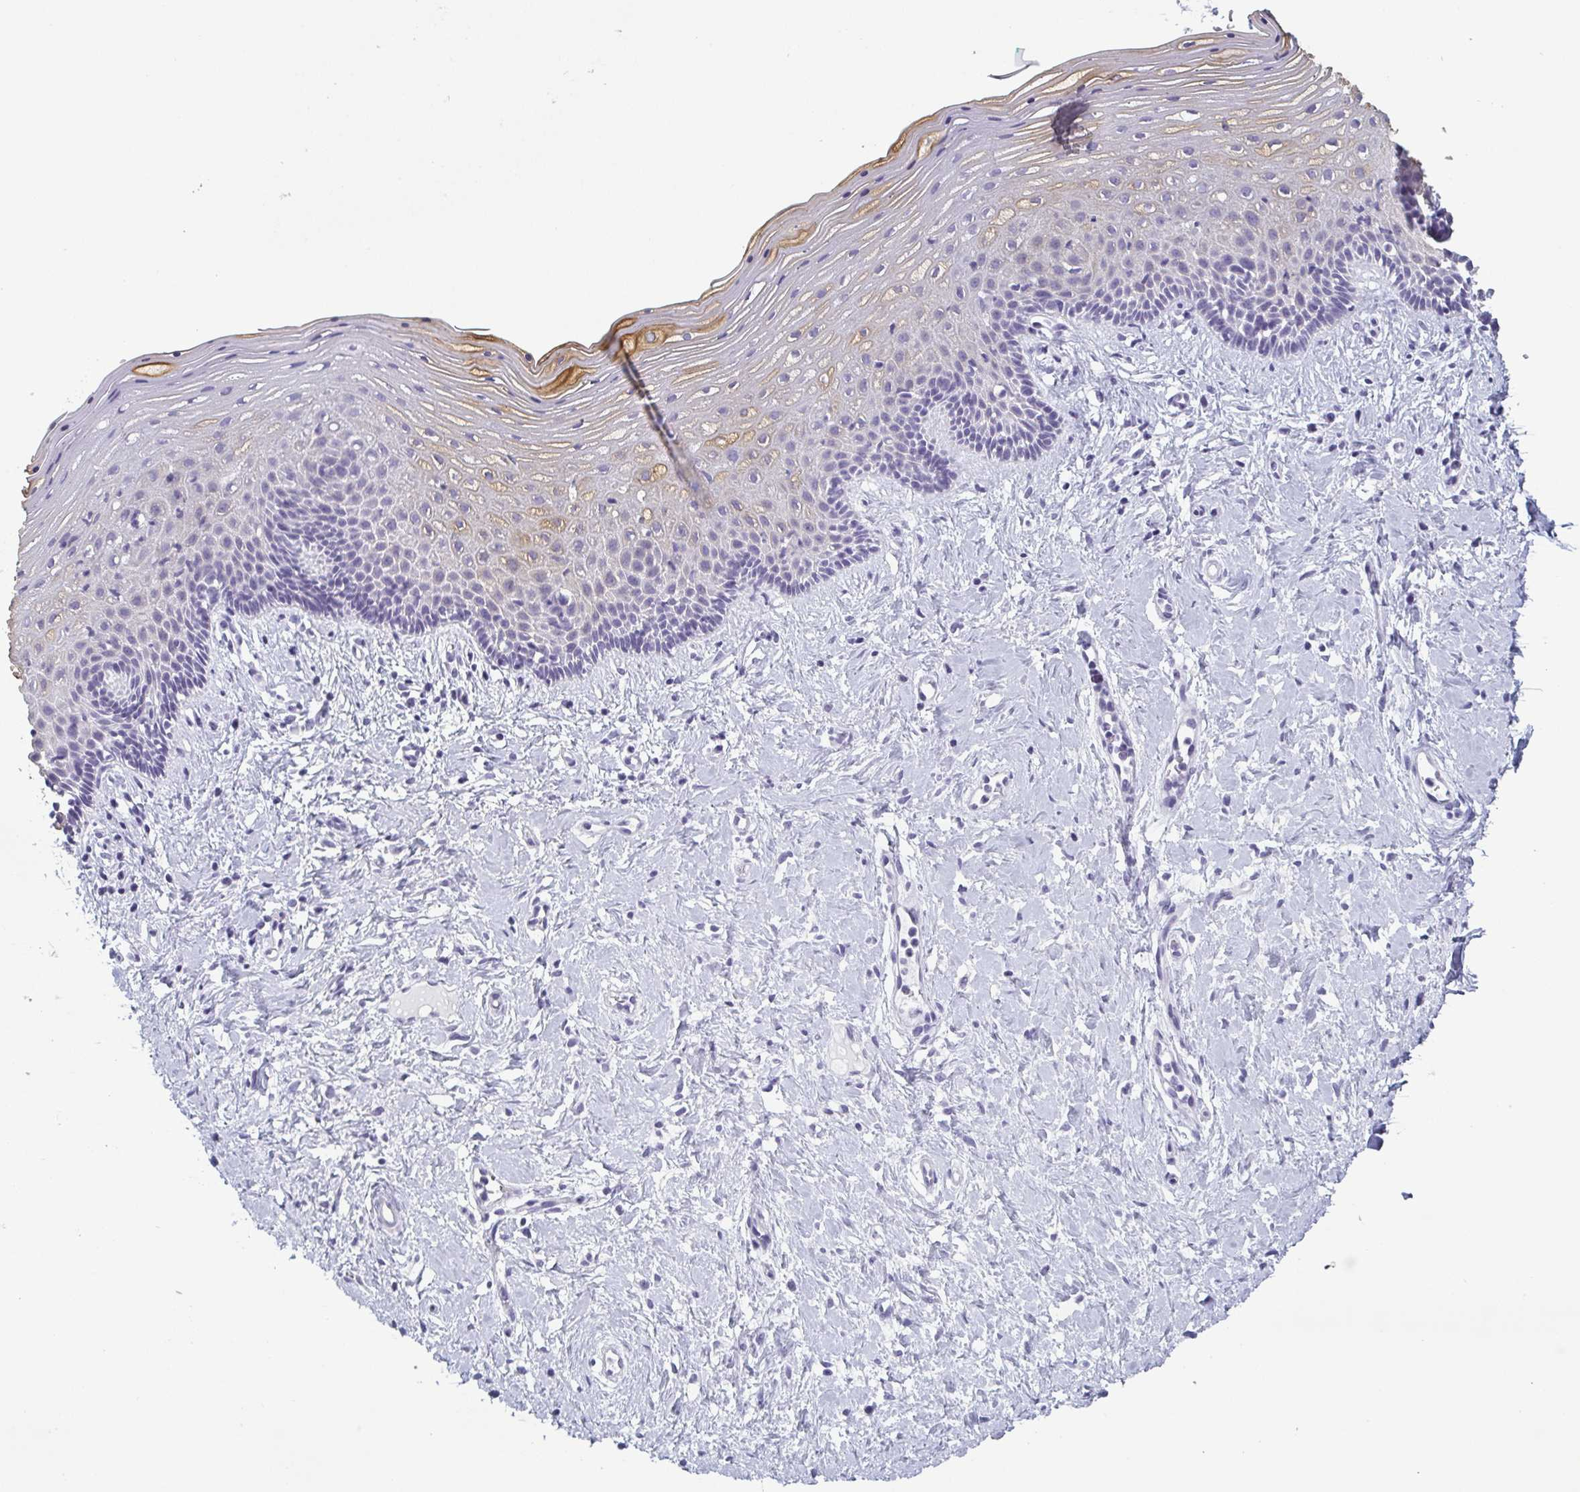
{"staining": {"intensity": "moderate", "quantity": "<25%", "location": "cytoplasmic/membranous"}, "tissue": "vagina", "cell_type": "Squamous epithelial cells", "image_type": "normal", "snomed": [{"axis": "morphology", "description": "Normal tissue, NOS"}, {"axis": "topography", "description": "Vagina"}], "caption": "IHC micrograph of unremarkable vagina stained for a protein (brown), which exhibits low levels of moderate cytoplasmic/membranous expression in approximately <25% of squamous epithelial cells.", "gene": "KRT78", "patient": {"sex": "female", "age": 42}}